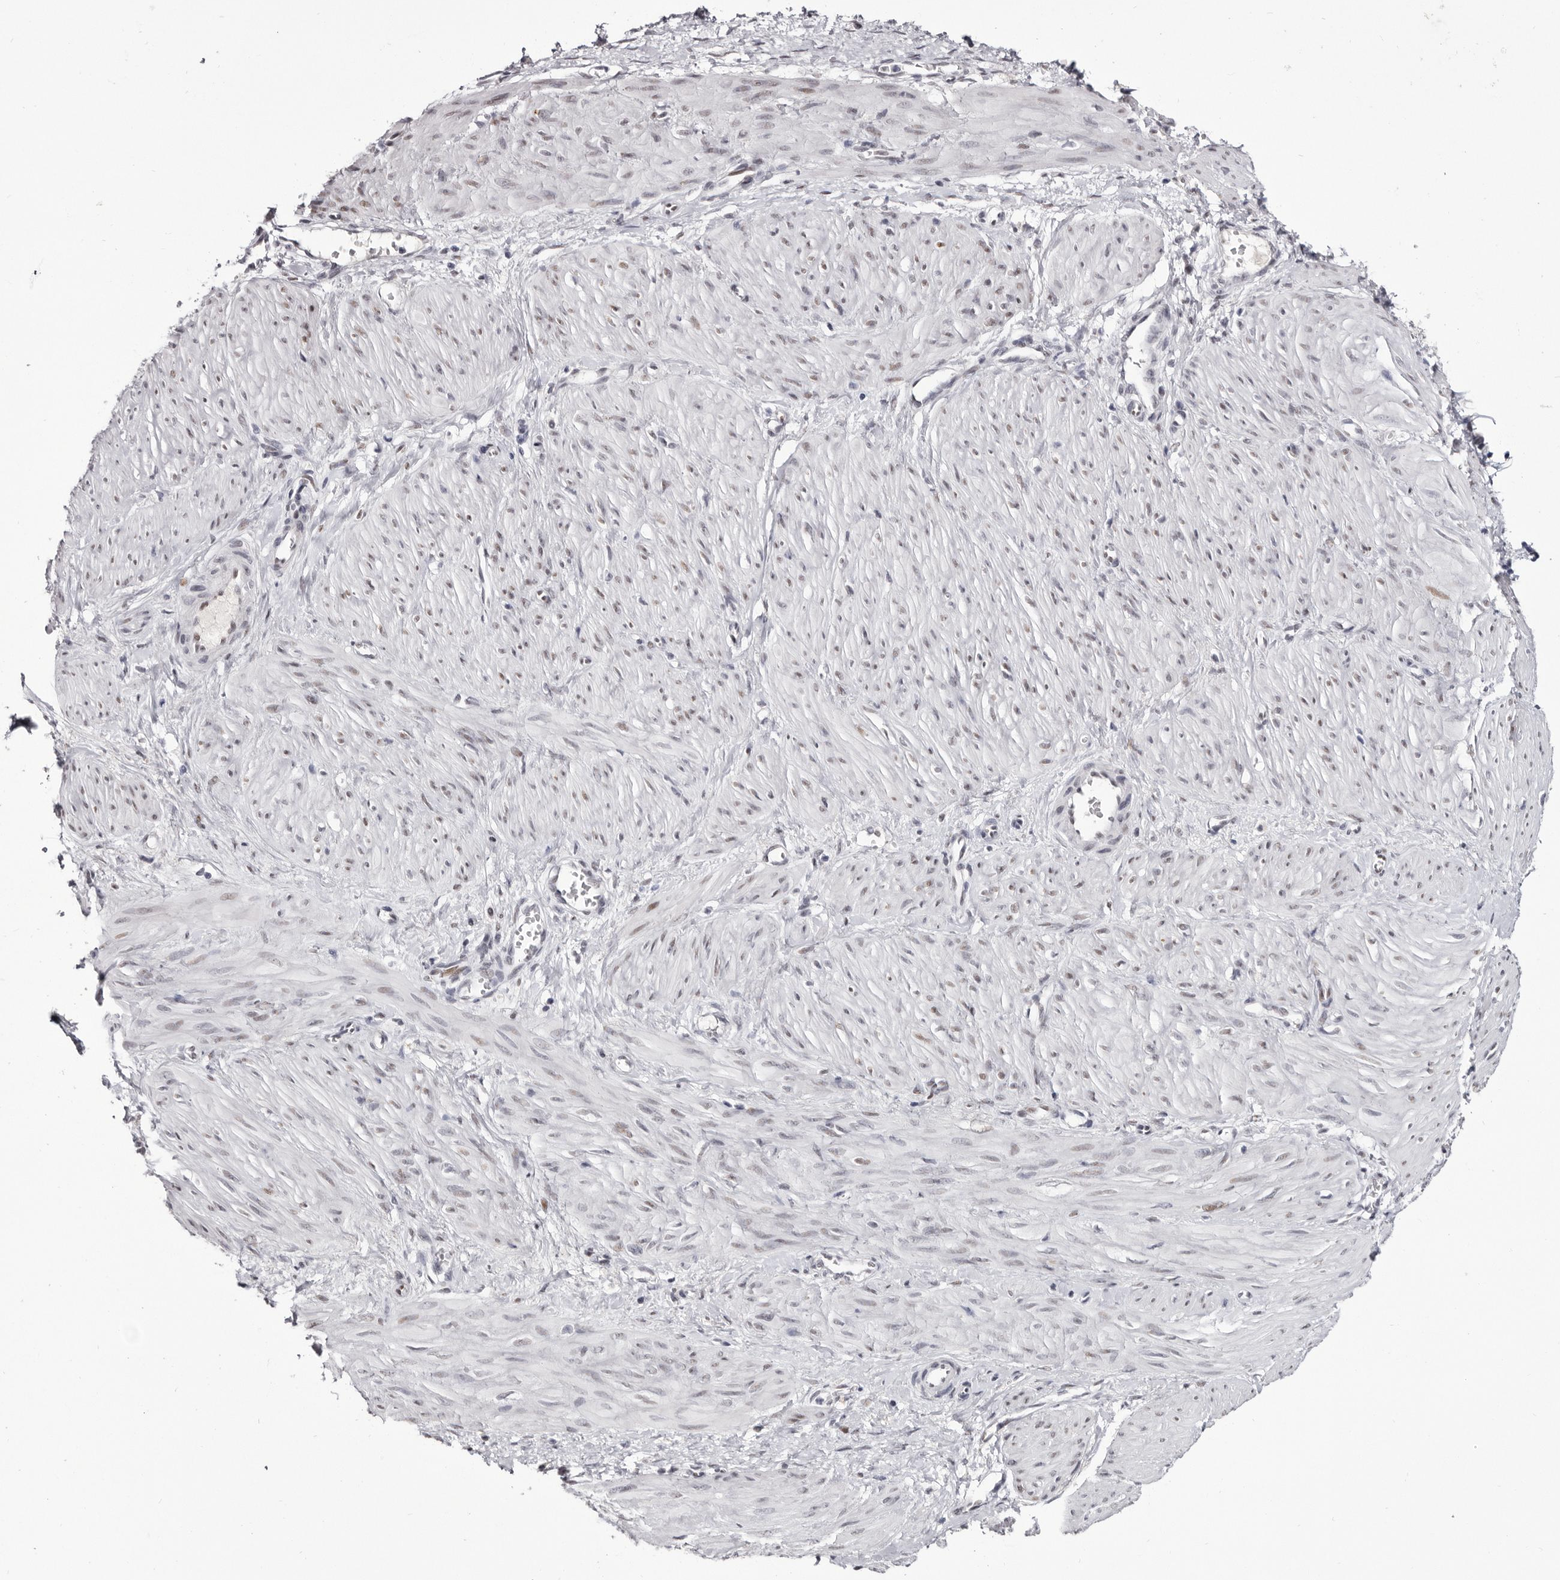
{"staining": {"intensity": "weak", "quantity": "<25%", "location": "nuclear"}, "tissue": "smooth muscle", "cell_type": "Smooth muscle cells", "image_type": "normal", "snomed": [{"axis": "morphology", "description": "Normal tissue, NOS"}, {"axis": "topography", "description": "Endometrium"}], "caption": "The IHC histopathology image has no significant expression in smooth muscle cells of smooth muscle.", "gene": "ZNF326", "patient": {"sex": "female", "age": 33}}